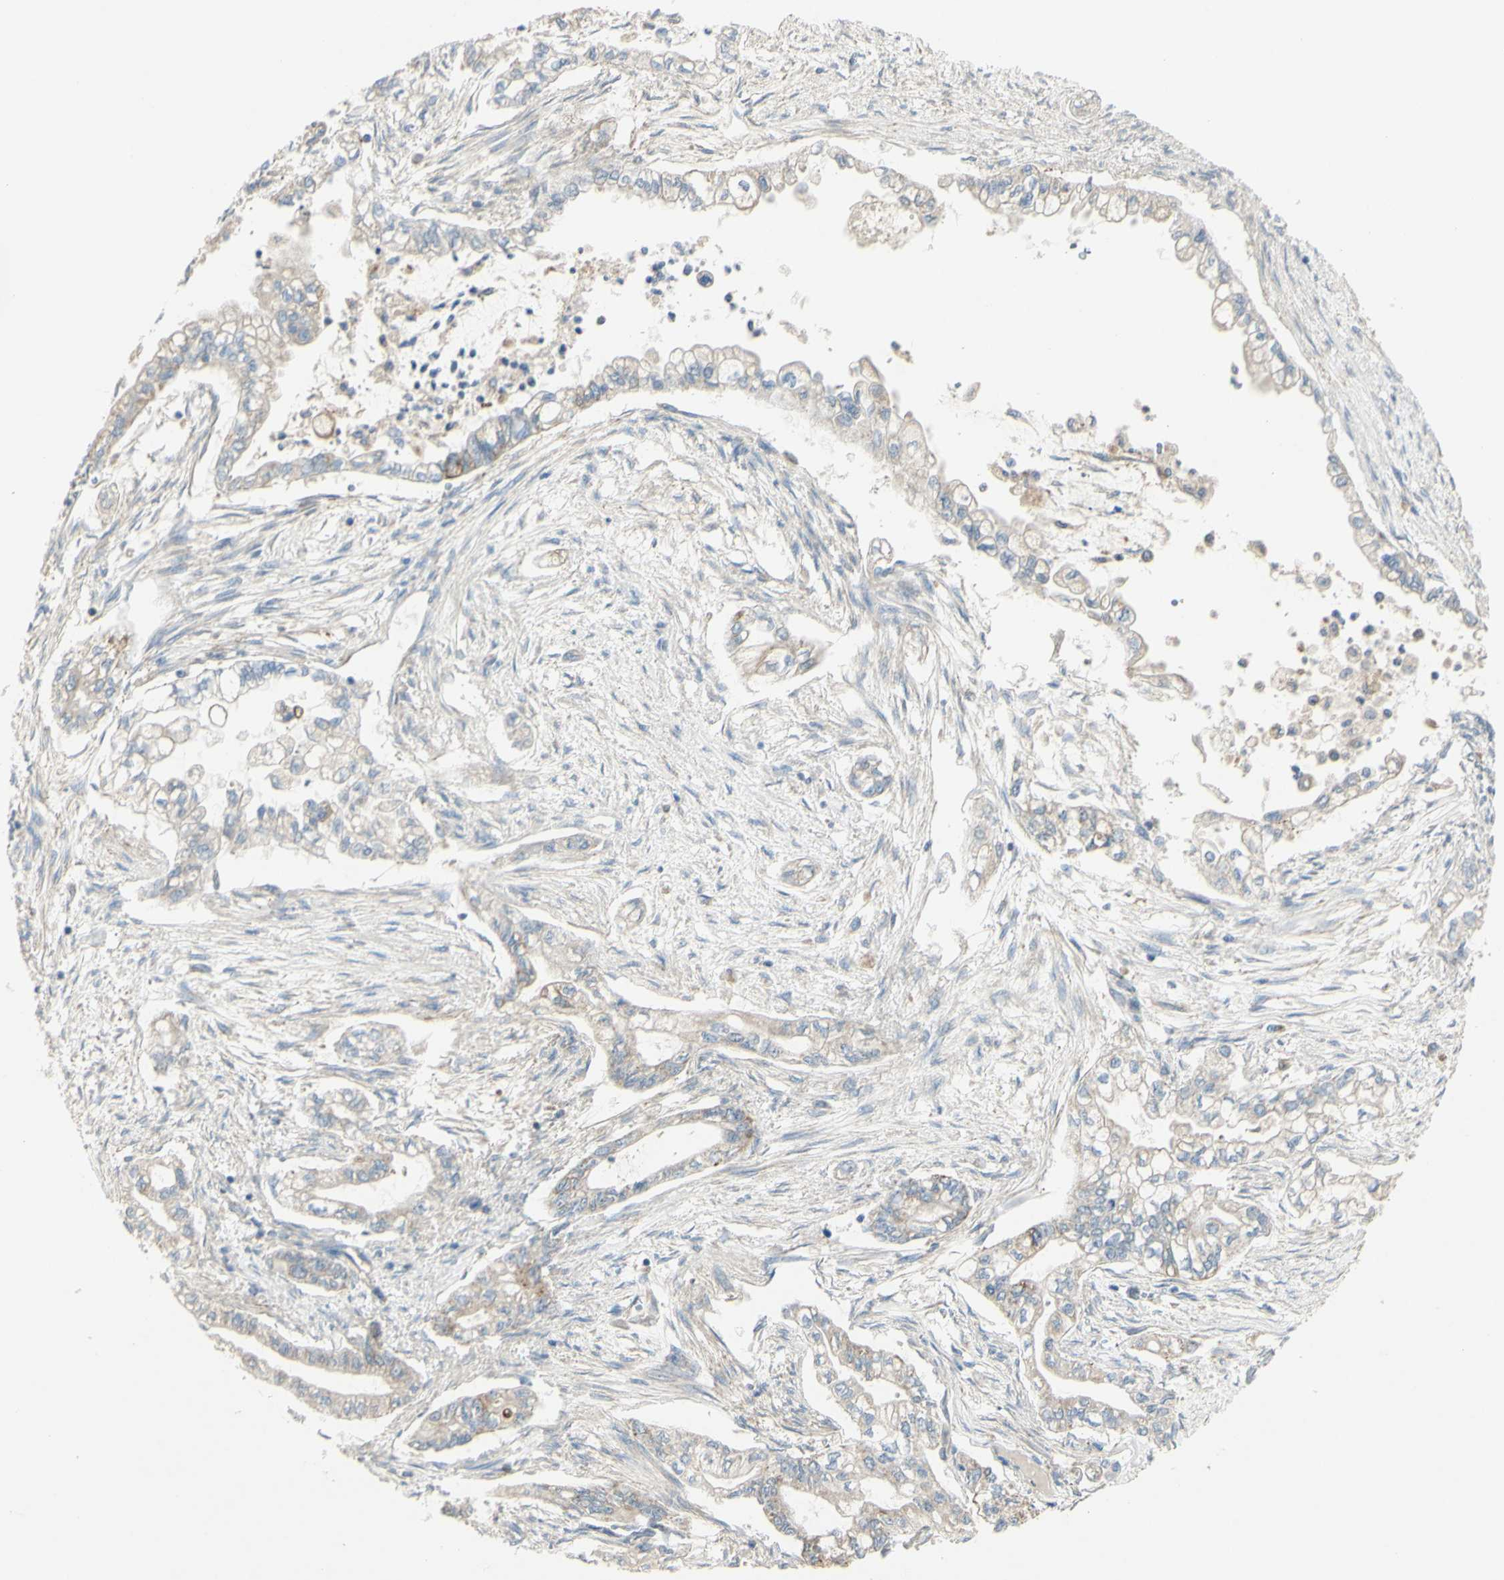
{"staining": {"intensity": "weak", "quantity": "<25%", "location": "cytoplasmic/membranous"}, "tissue": "pancreatic cancer", "cell_type": "Tumor cells", "image_type": "cancer", "snomed": [{"axis": "morphology", "description": "Normal tissue, NOS"}, {"axis": "topography", "description": "Pancreas"}], "caption": "DAB (3,3'-diaminobenzidine) immunohistochemical staining of pancreatic cancer shows no significant expression in tumor cells.", "gene": "CNTNAP1", "patient": {"sex": "male", "age": 42}}